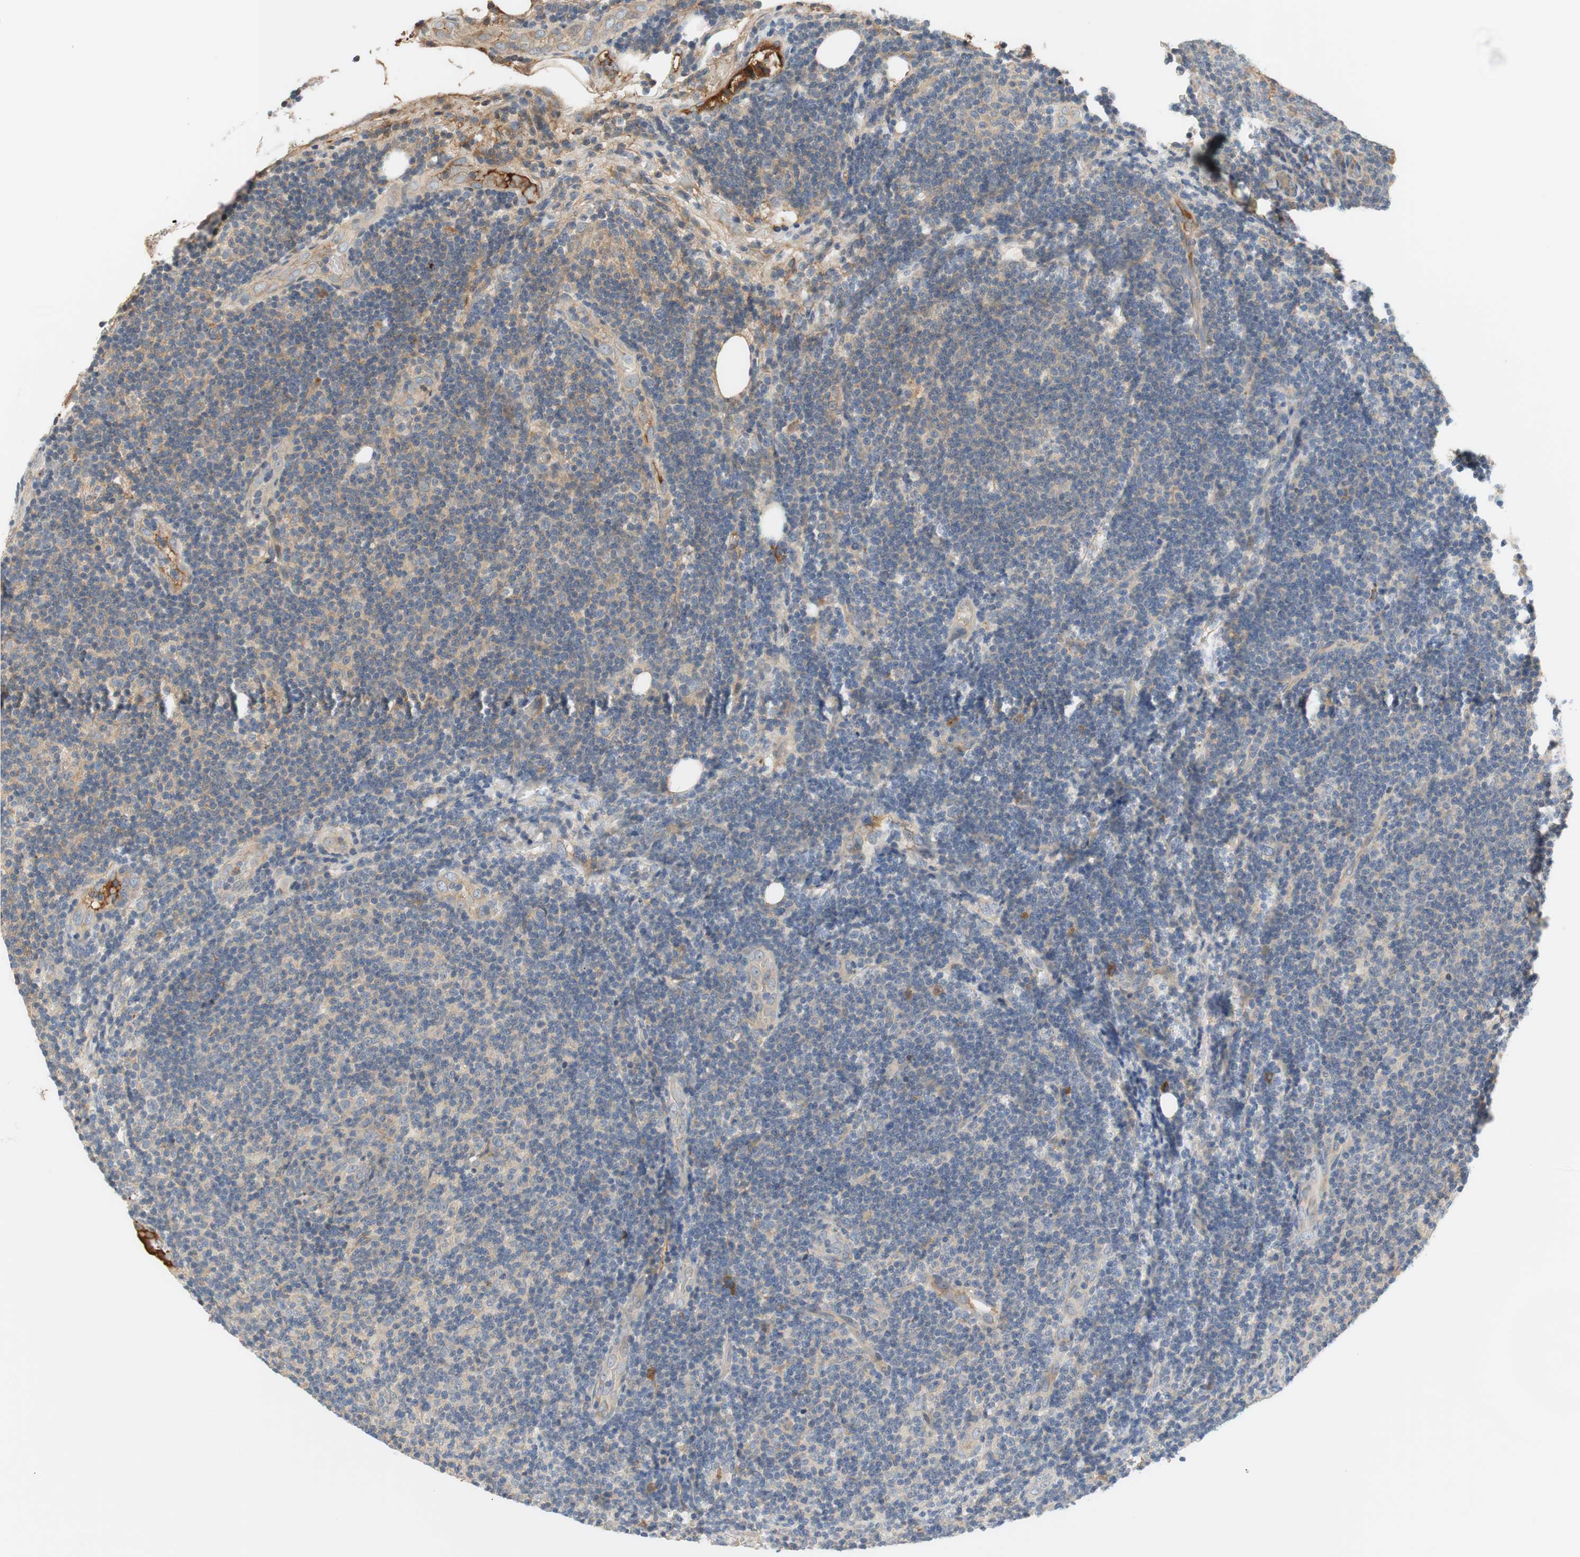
{"staining": {"intensity": "negative", "quantity": "none", "location": "none"}, "tissue": "lymphoma", "cell_type": "Tumor cells", "image_type": "cancer", "snomed": [{"axis": "morphology", "description": "Malignant lymphoma, non-Hodgkin's type, Low grade"}, {"axis": "topography", "description": "Lymph node"}], "caption": "A high-resolution photomicrograph shows immunohistochemistry (IHC) staining of malignant lymphoma, non-Hodgkin's type (low-grade), which reveals no significant staining in tumor cells. (DAB IHC with hematoxylin counter stain).", "gene": "C4A", "patient": {"sex": "male", "age": 83}}